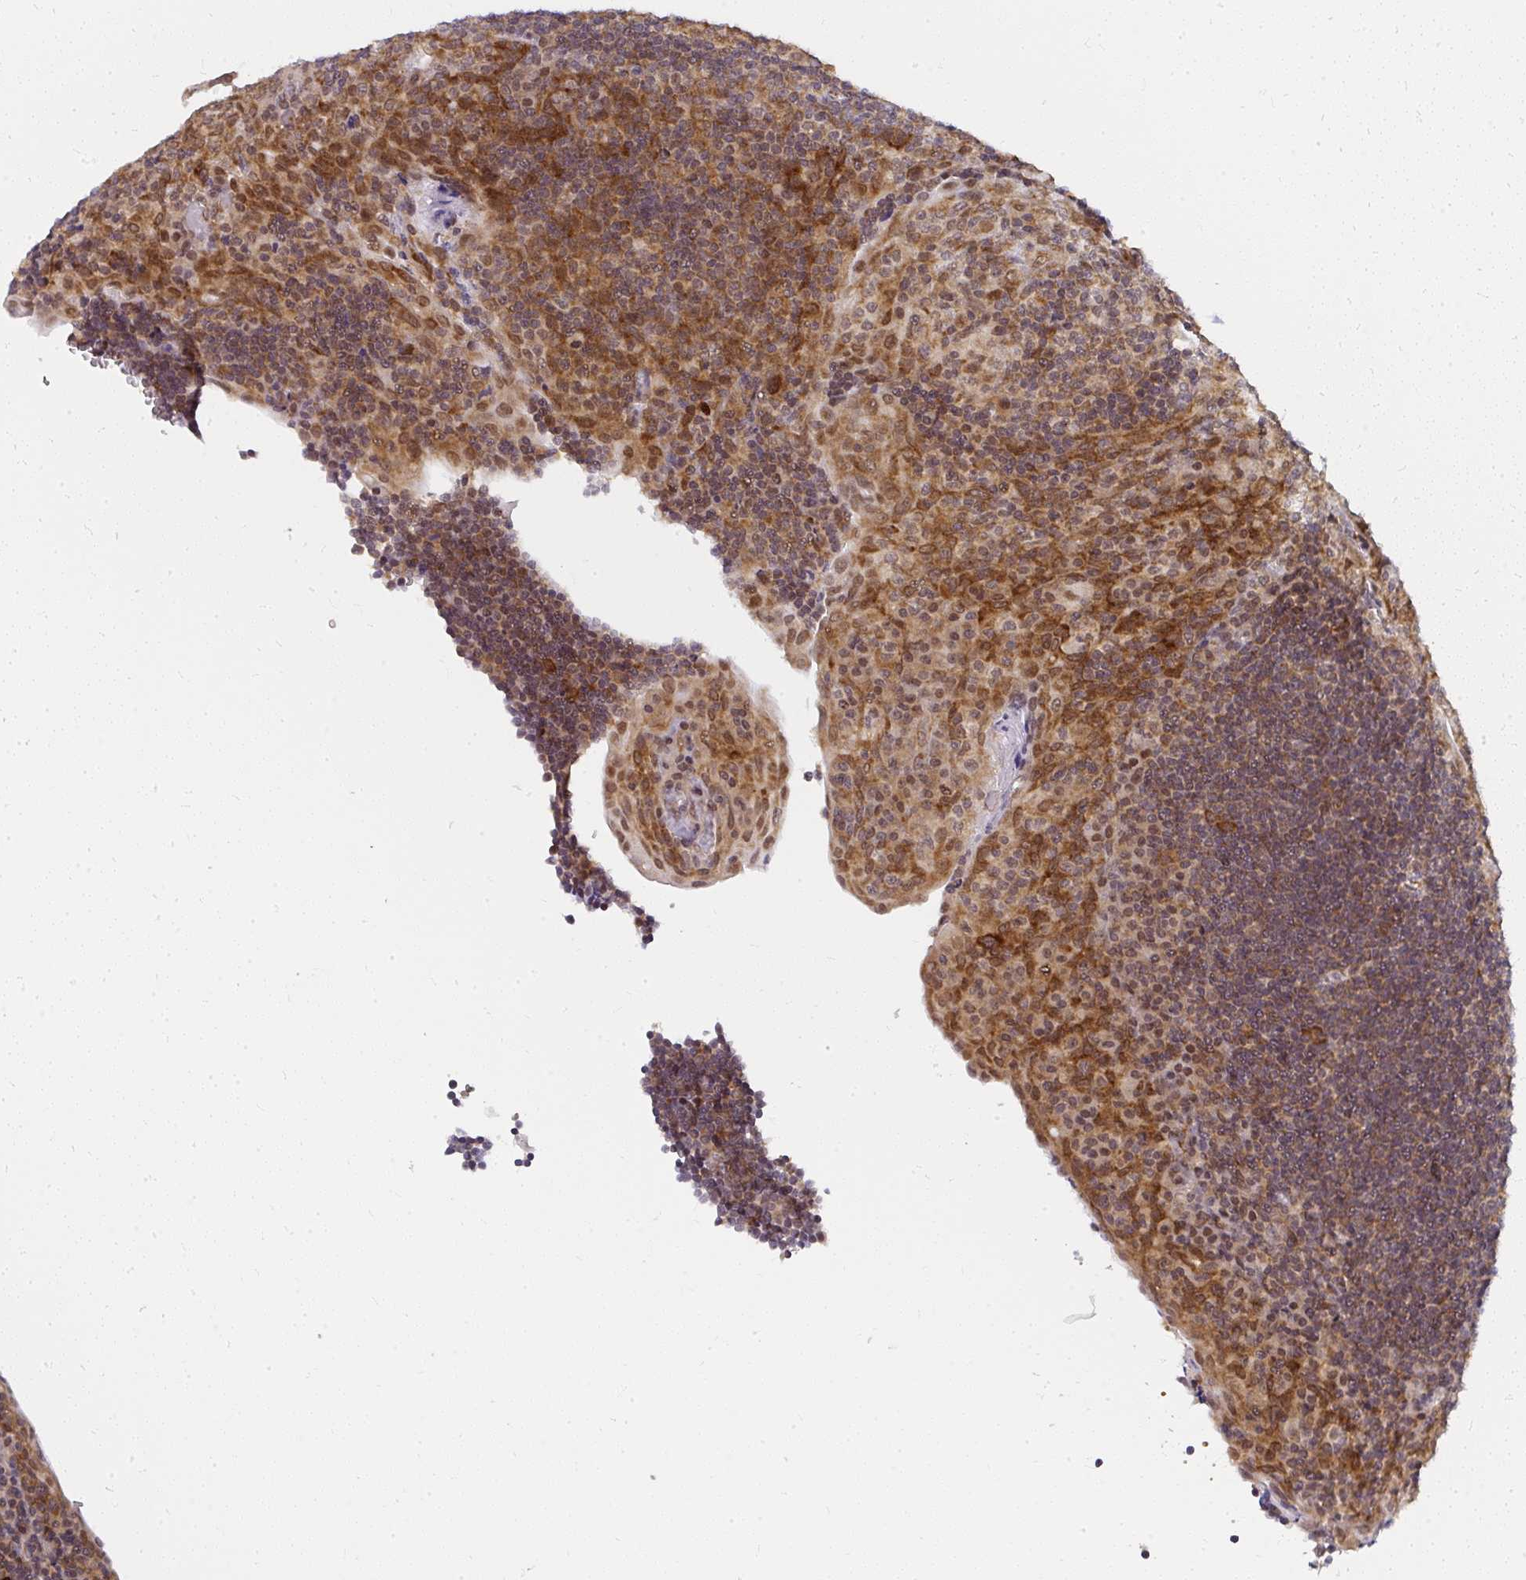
{"staining": {"intensity": "strong", "quantity": ">75%", "location": "cytoplasmic/membranous"}, "tissue": "tonsil", "cell_type": "Germinal center cells", "image_type": "normal", "snomed": [{"axis": "morphology", "description": "Normal tissue, NOS"}, {"axis": "topography", "description": "Tonsil"}], "caption": "Strong cytoplasmic/membranous positivity for a protein is identified in about >75% of germinal center cells of unremarkable tonsil using IHC.", "gene": "SYNCRIP", "patient": {"sex": "male", "age": 17}}